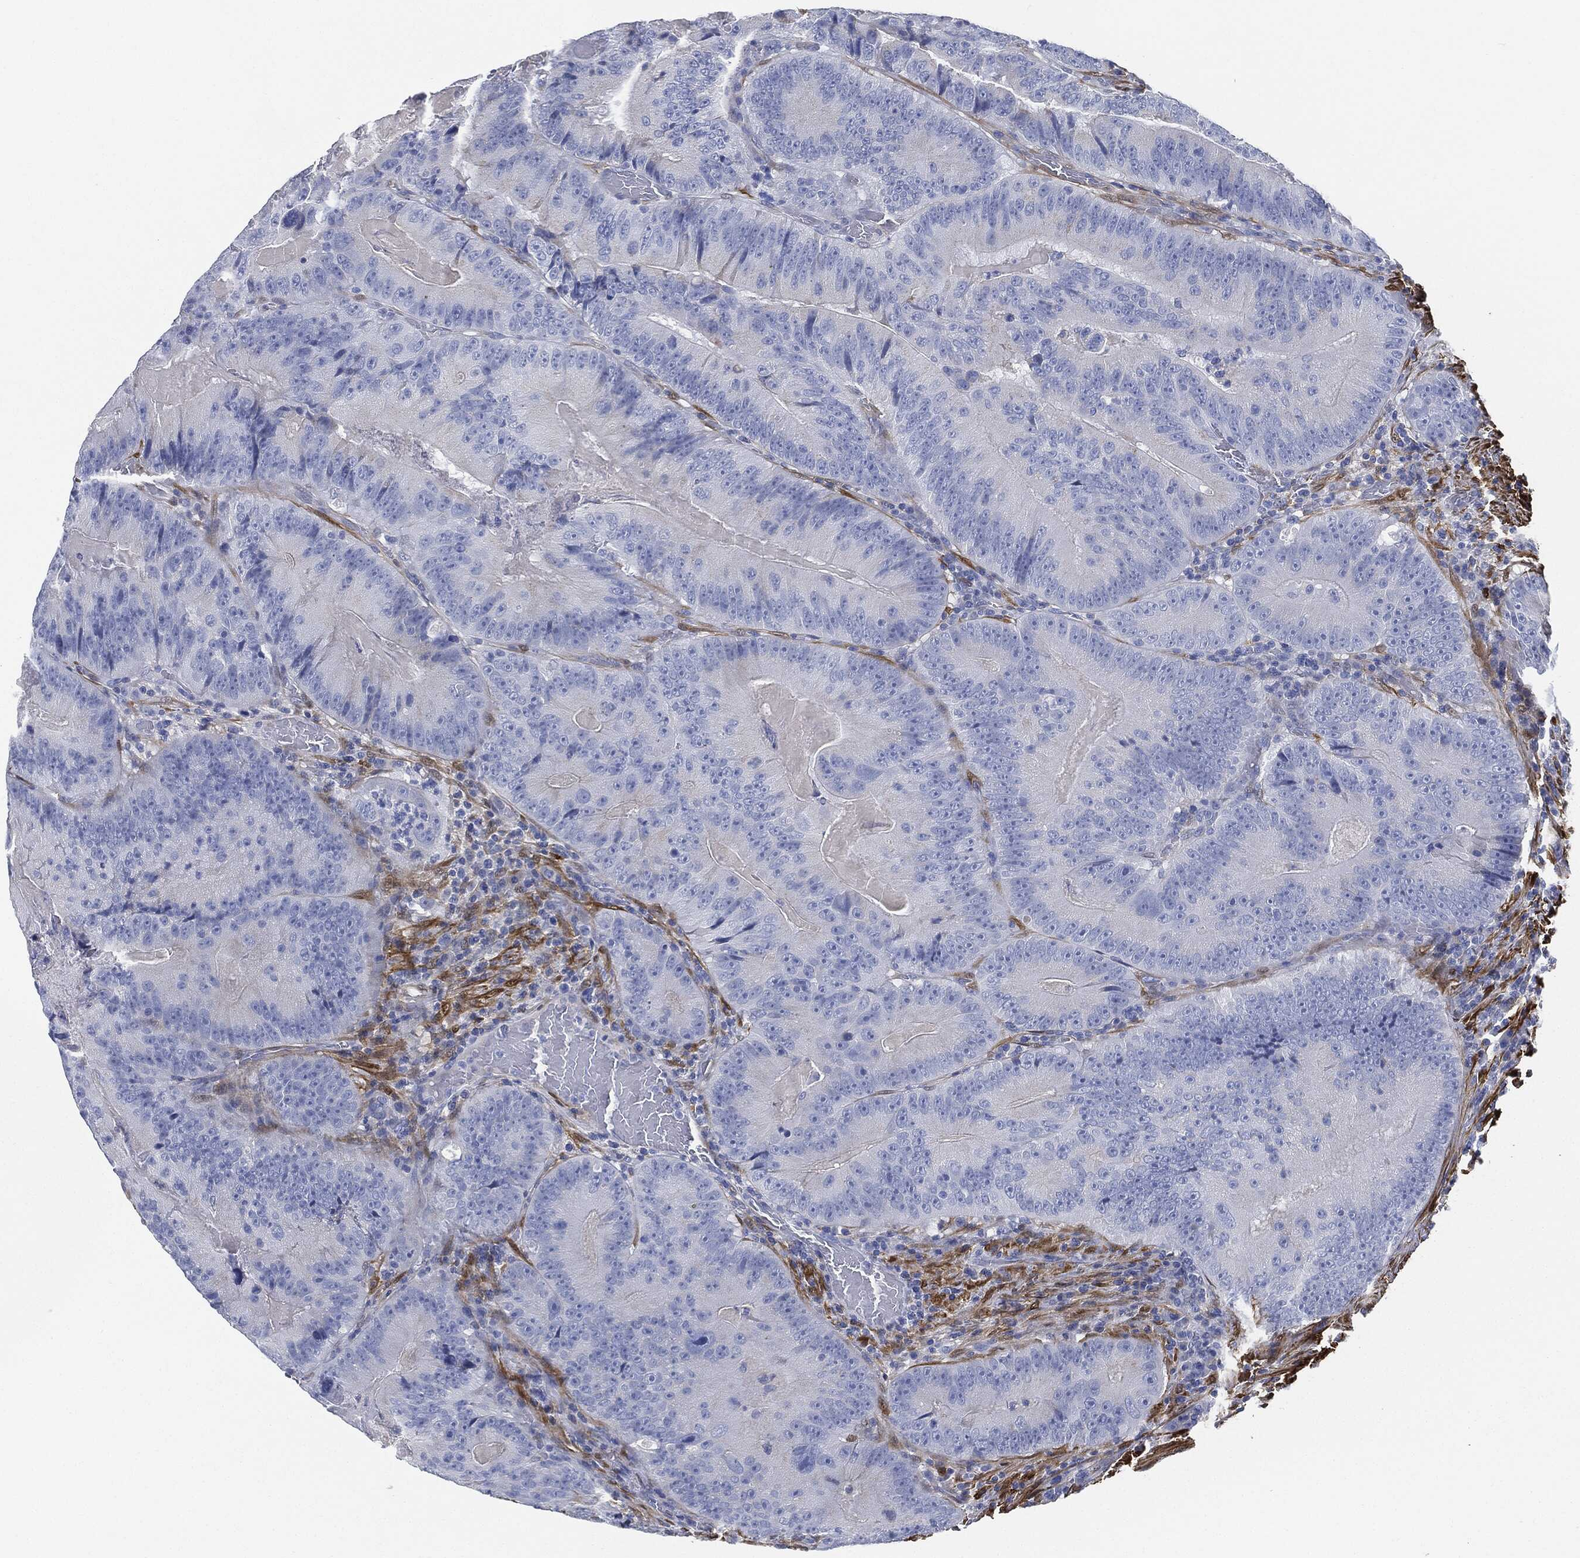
{"staining": {"intensity": "negative", "quantity": "none", "location": "none"}, "tissue": "colorectal cancer", "cell_type": "Tumor cells", "image_type": "cancer", "snomed": [{"axis": "morphology", "description": "Adenocarcinoma, NOS"}, {"axis": "topography", "description": "Colon"}], "caption": "Colorectal adenocarcinoma was stained to show a protein in brown. There is no significant expression in tumor cells. (DAB immunohistochemistry (IHC), high magnification).", "gene": "TAGLN", "patient": {"sex": "female", "age": 86}}